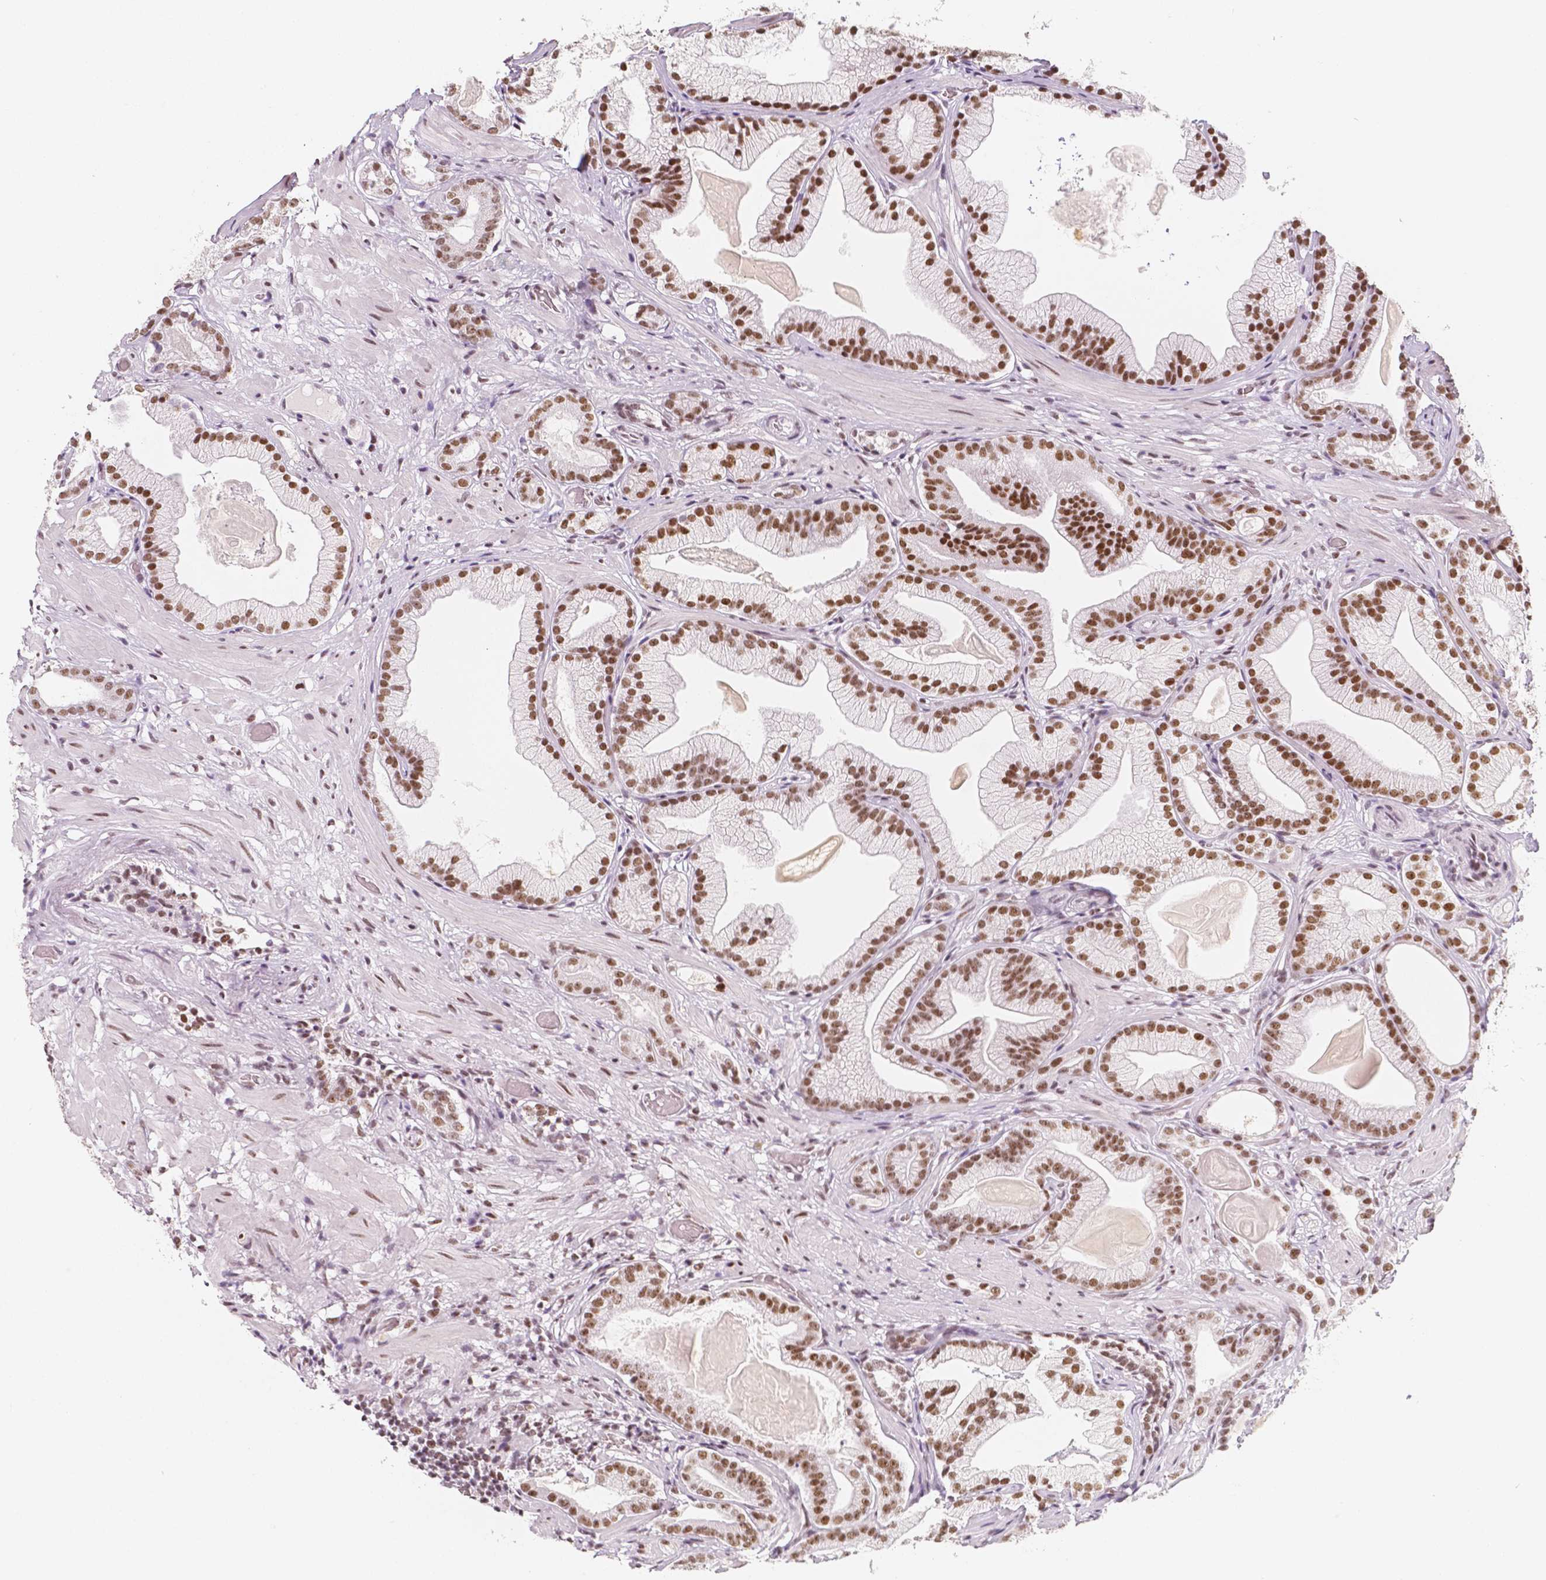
{"staining": {"intensity": "moderate", "quantity": ">75%", "location": "nuclear"}, "tissue": "prostate cancer", "cell_type": "Tumor cells", "image_type": "cancer", "snomed": [{"axis": "morphology", "description": "Adenocarcinoma, Low grade"}, {"axis": "topography", "description": "Prostate"}], "caption": "This image reveals IHC staining of prostate adenocarcinoma (low-grade), with medium moderate nuclear positivity in about >75% of tumor cells.", "gene": "HDAC1", "patient": {"sex": "male", "age": 57}}